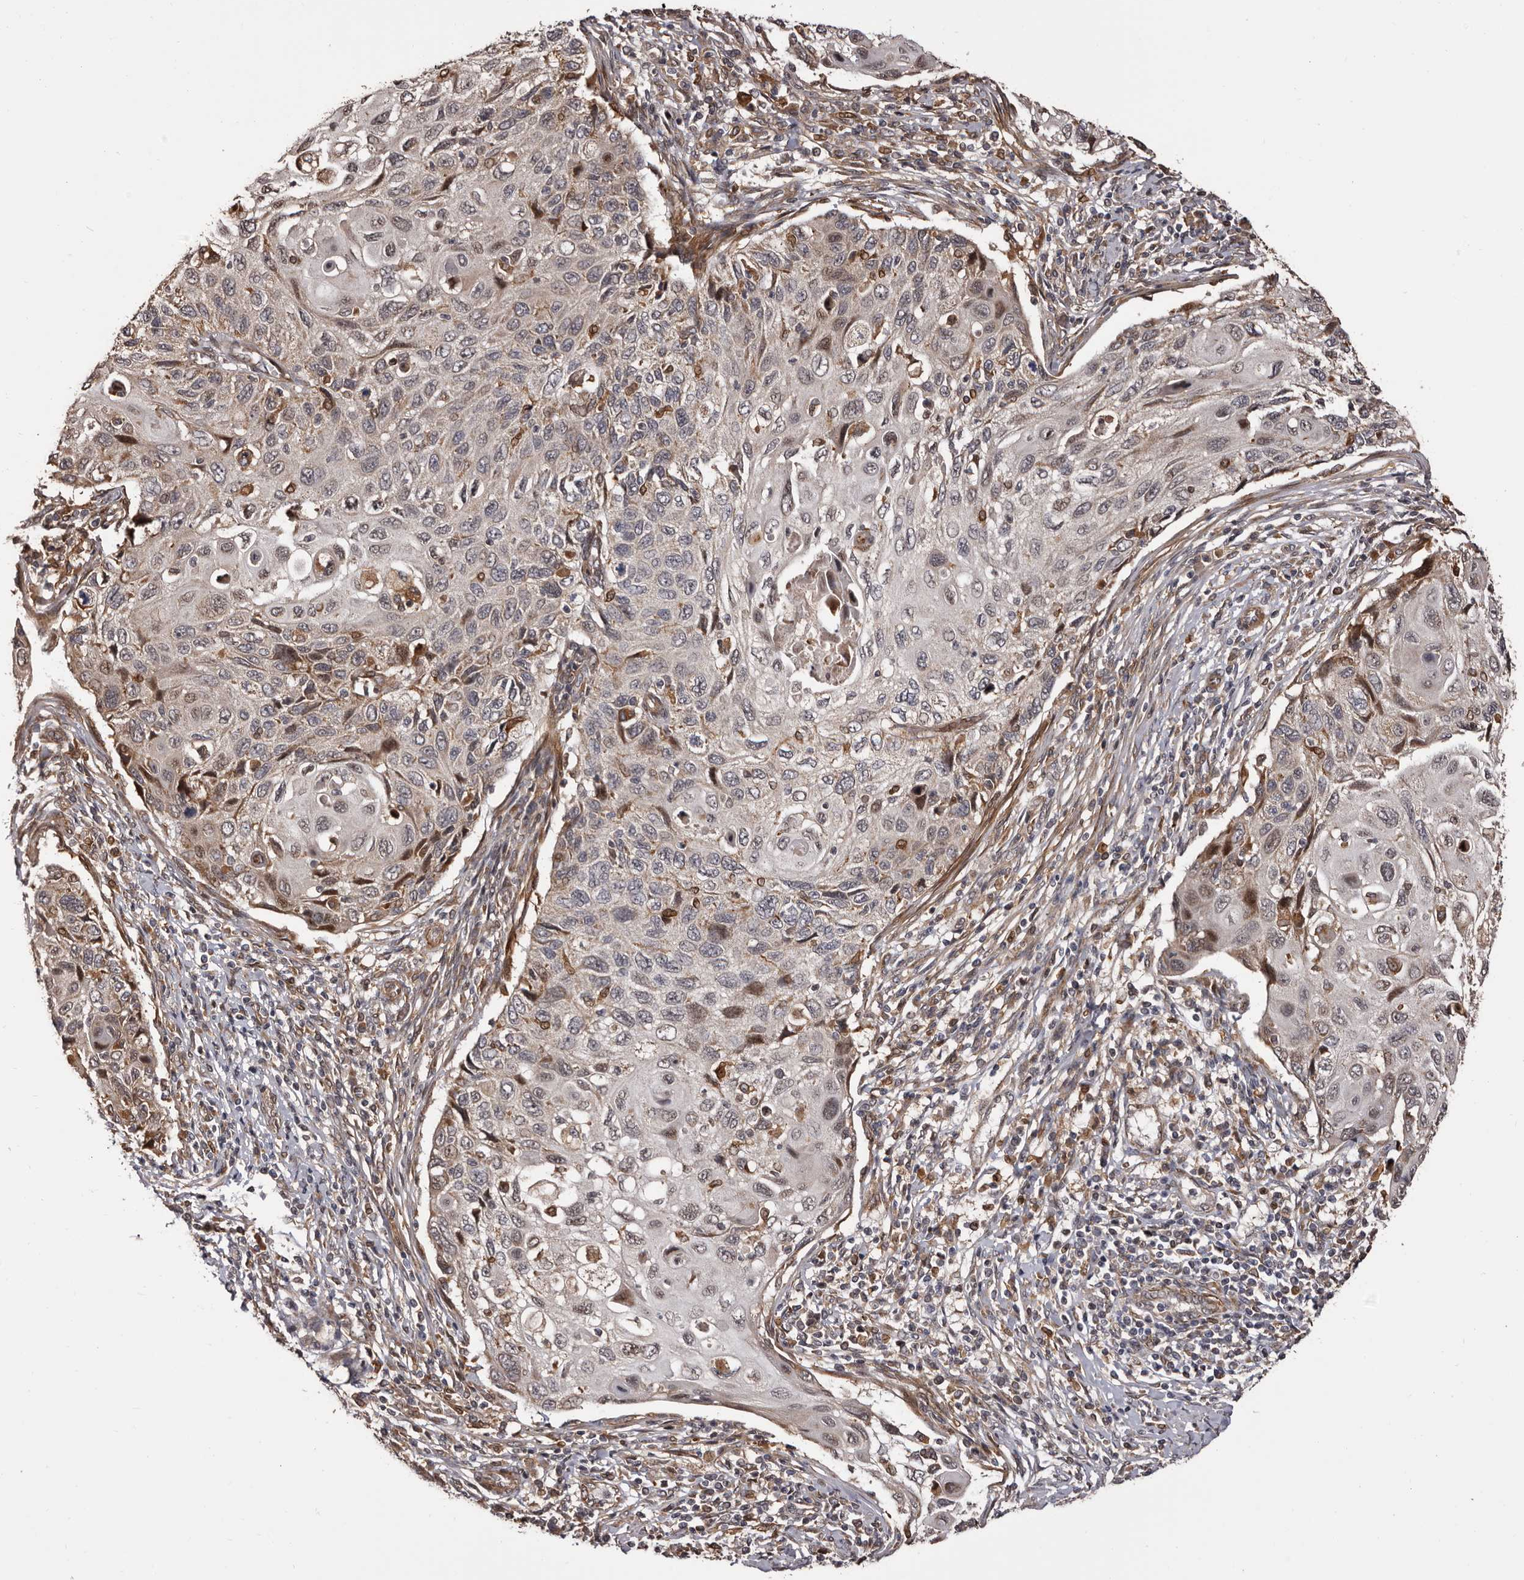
{"staining": {"intensity": "negative", "quantity": "none", "location": "none"}, "tissue": "cervical cancer", "cell_type": "Tumor cells", "image_type": "cancer", "snomed": [{"axis": "morphology", "description": "Squamous cell carcinoma, NOS"}, {"axis": "topography", "description": "Cervix"}], "caption": "DAB immunohistochemical staining of human cervical squamous cell carcinoma displays no significant positivity in tumor cells.", "gene": "ZCCHC7", "patient": {"sex": "female", "age": 70}}